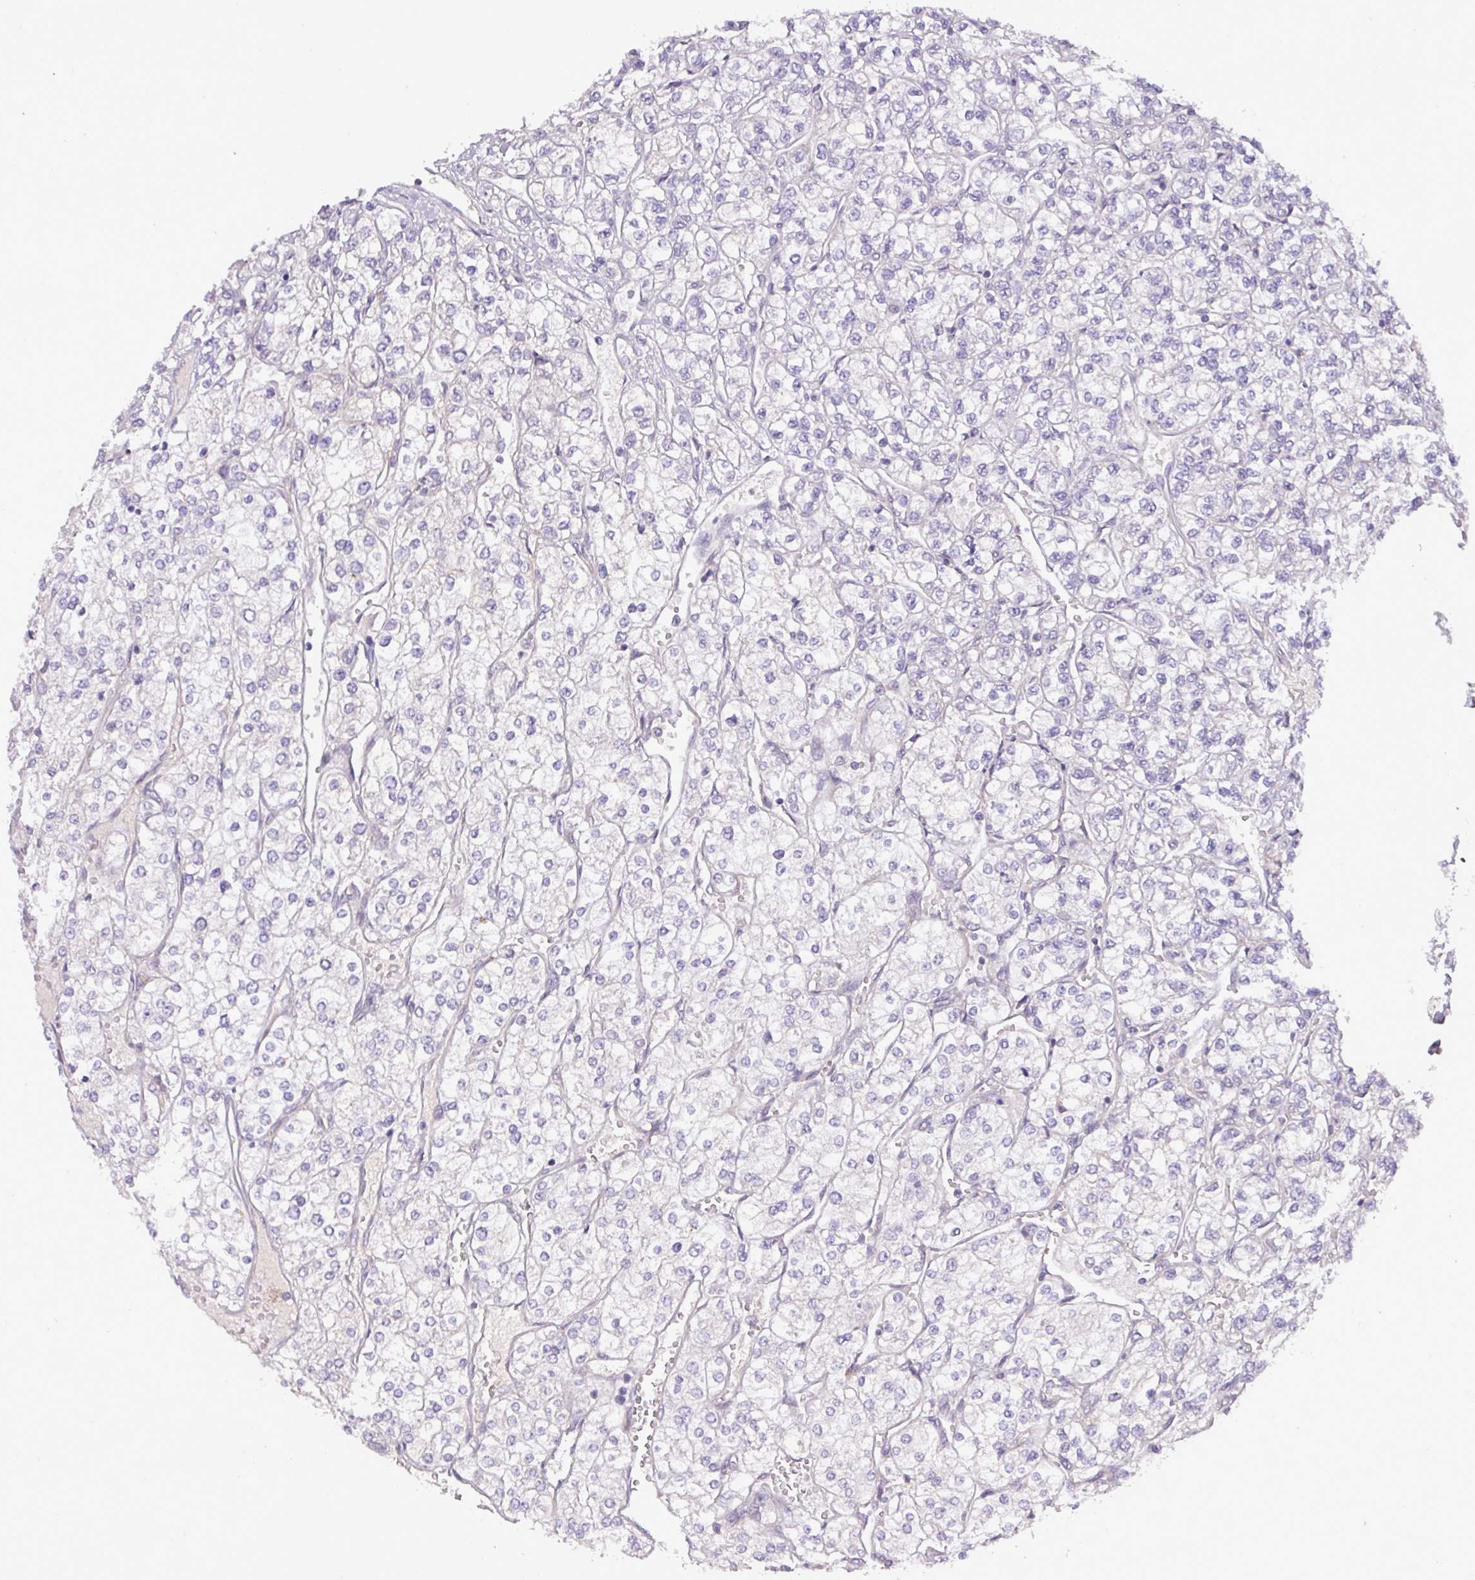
{"staining": {"intensity": "negative", "quantity": "none", "location": "none"}, "tissue": "renal cancer", "cell_type": "Tumor cells", "image_type": "cancer", "snomed": [{"axis": "morphology", "description": "Adenocarcinoma, NOS"}, {"axis": "topography", "description": "Kidney"}], "caption": "A high-resolution photomicrograph shows IHC staining of adenocarcinoma (renal), which shows no significant staining in tumor cells.", "gene": "FAM222B", "patient": {"sex": "male", "age": 80}}